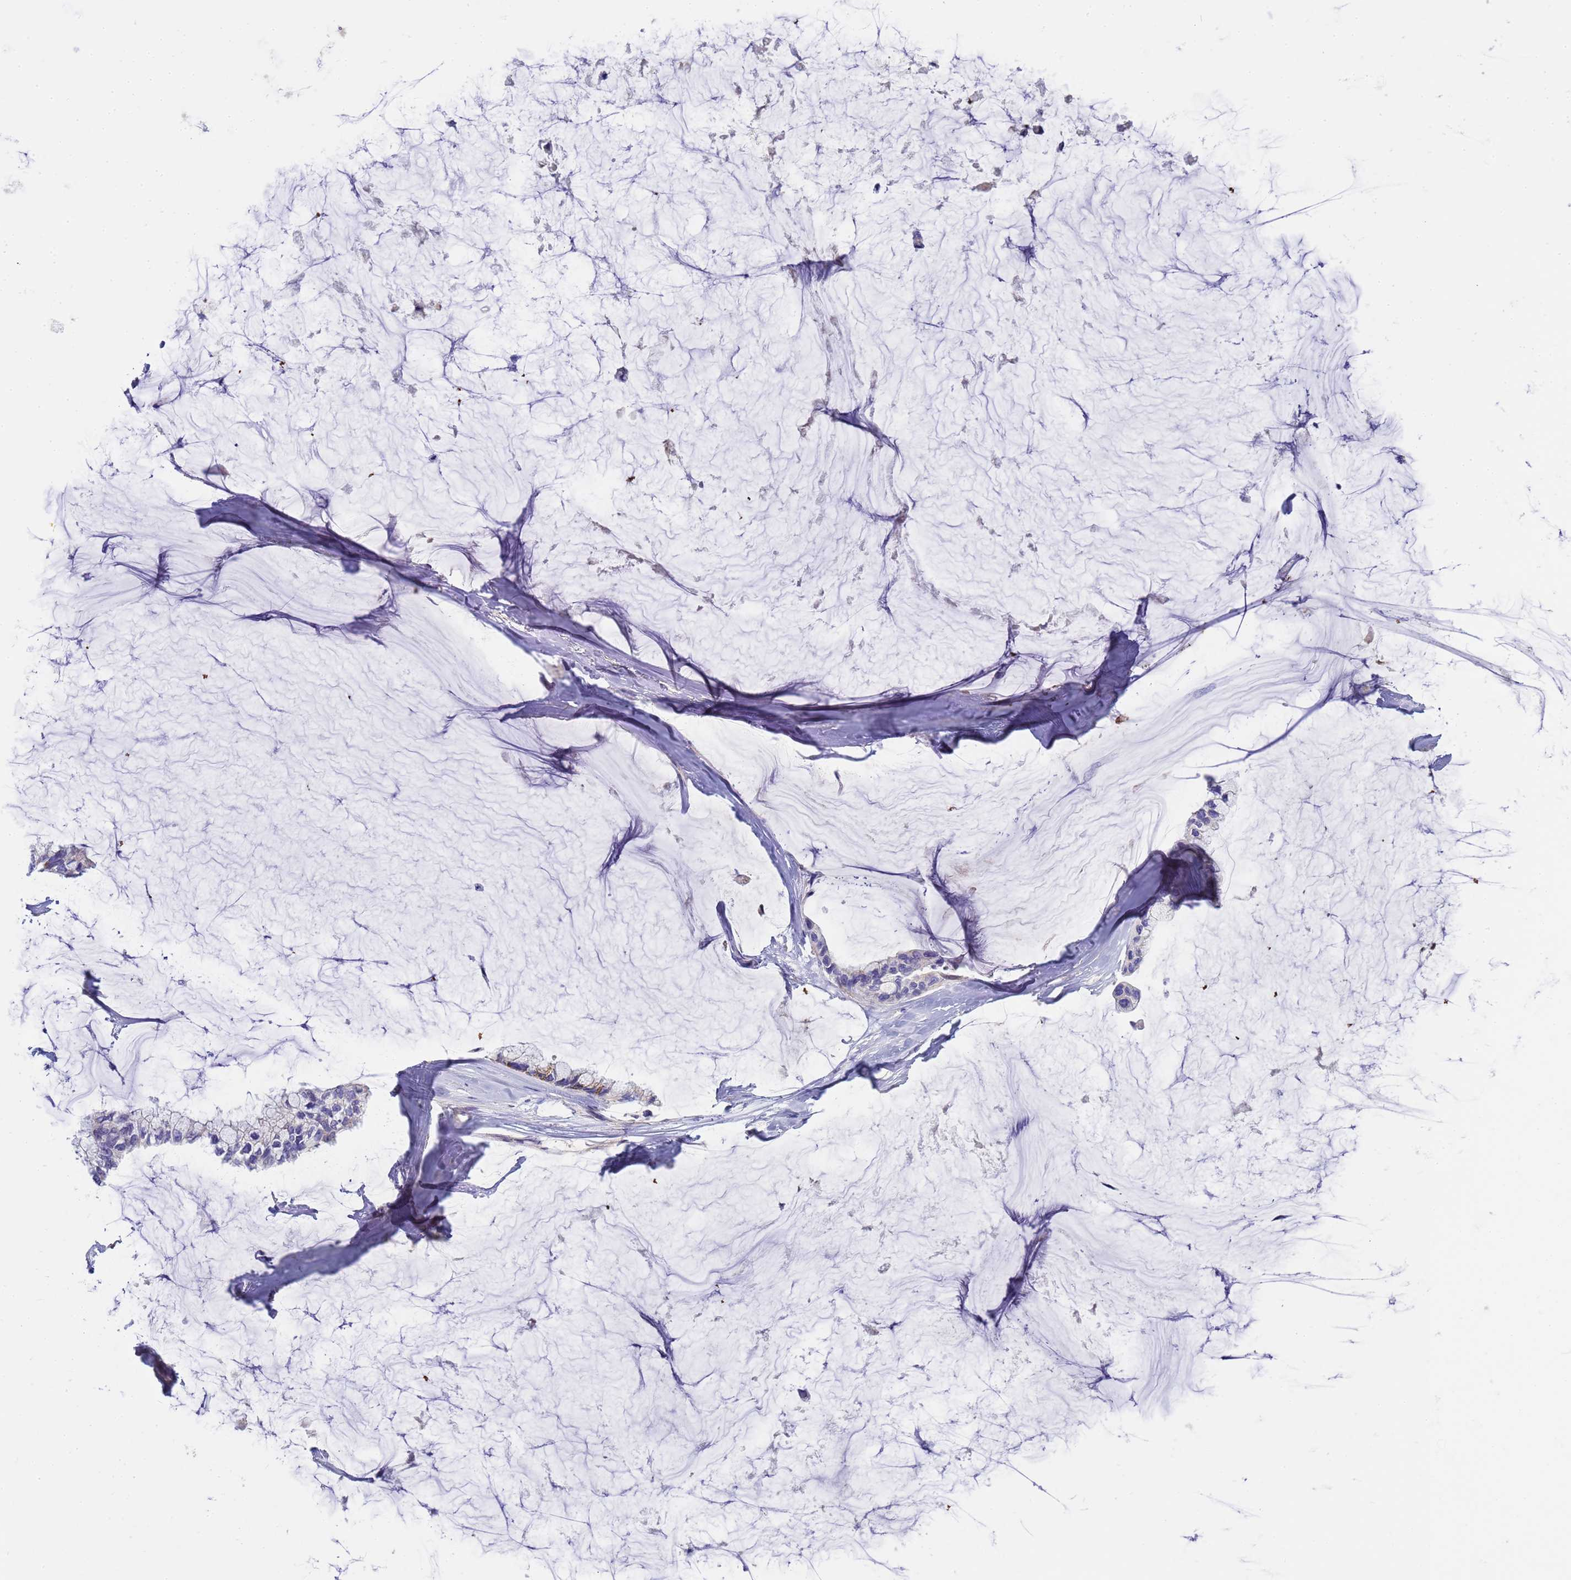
{"staining": {"intensity": "negative", "quantity": "none", "location": "none"}, "tissue": "ovarian cancer", "cell_type": "Tumor cells", "image_type": "cancer", "snomed": [{"axis": "morphology", "description": "Cystadenocarcinoma, mucinous, NOS"}, {"axis": "topography", "description": "Ovary"}], "caption": "Immunohistochemistry (IHC) micrograph of neoplastic tissue: human ovarian mucinous cystadenocarcinoma stained with DAB shows no significant protein staining in tumor cells.", "gene": "RIPPLY2", "patient": {"sex": "female", "age": 39}}